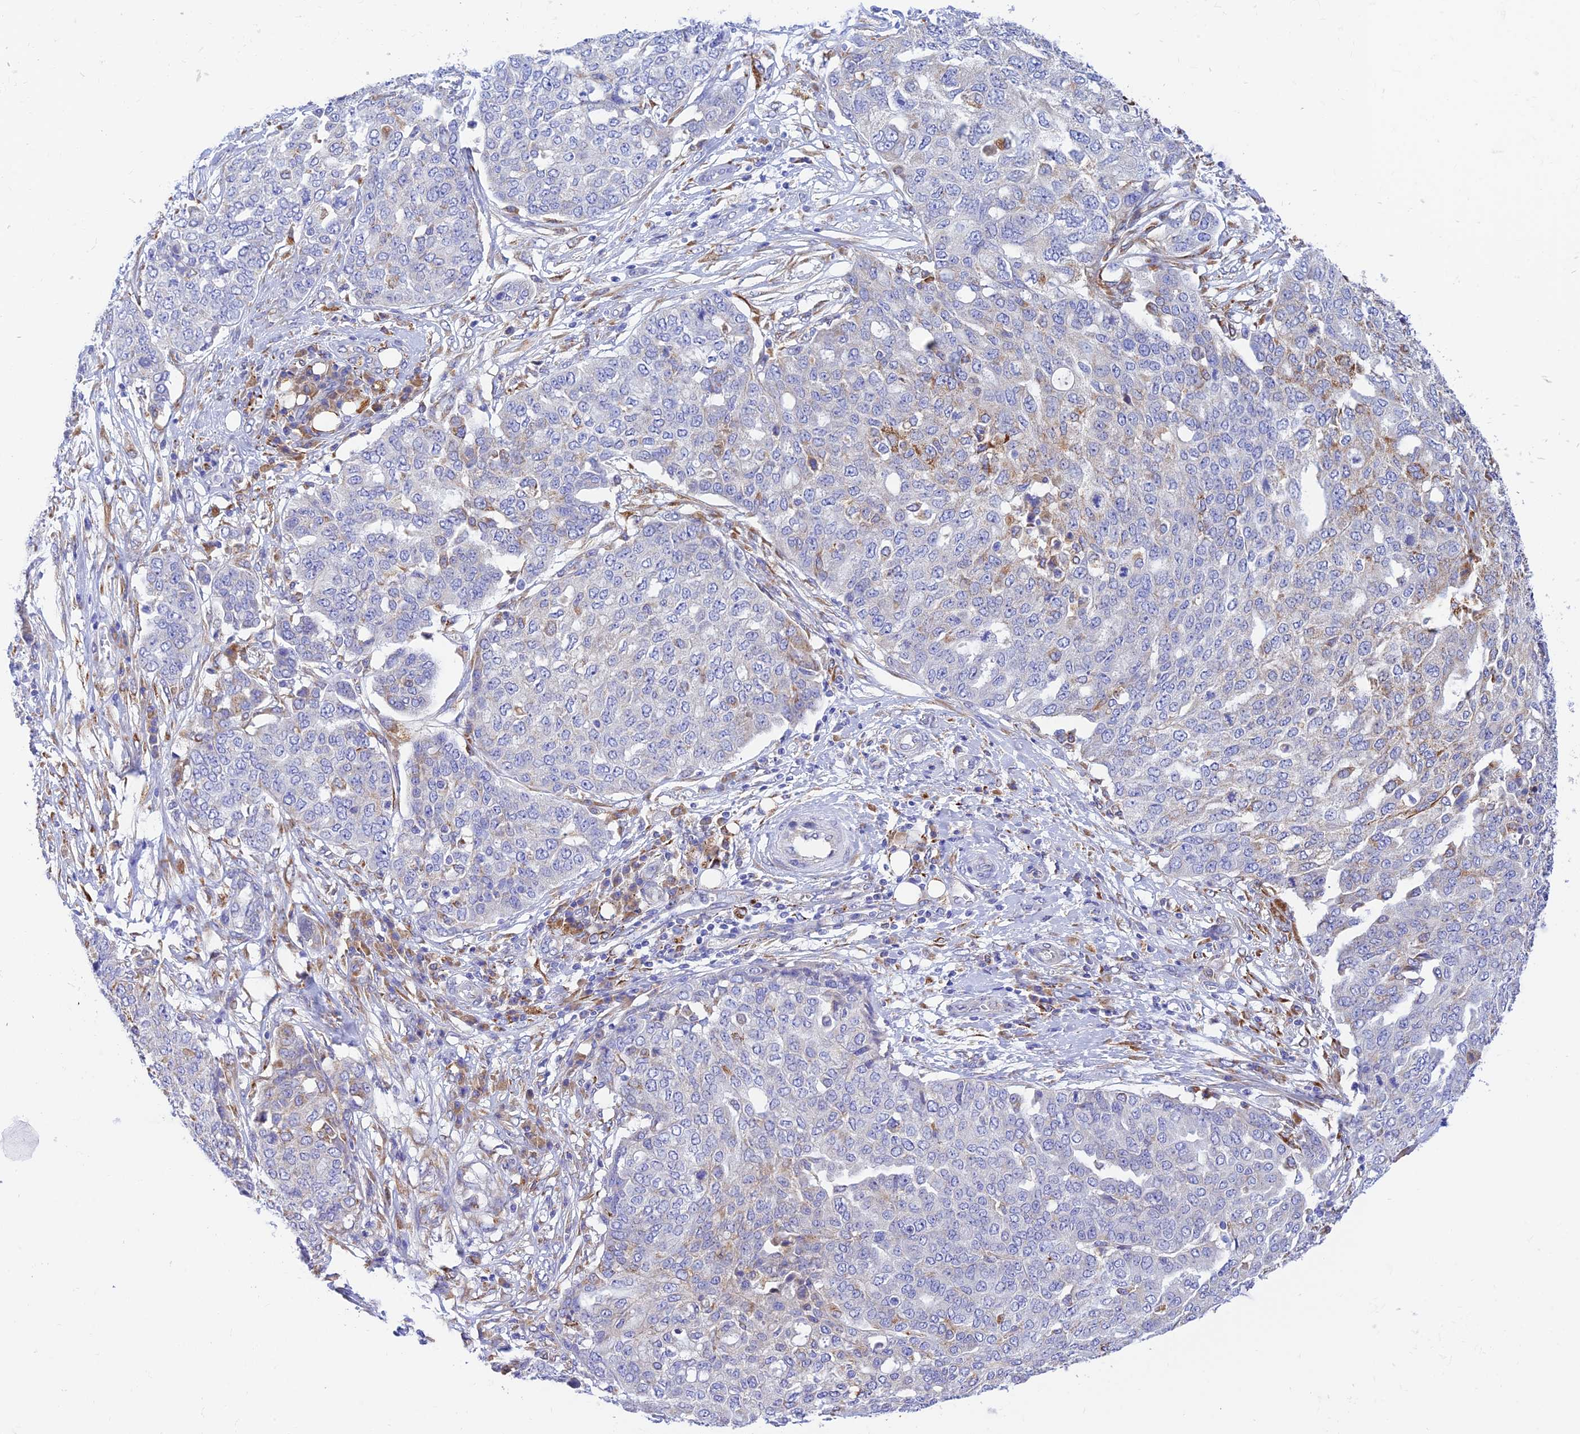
{"staining": {"intensity": "negative", "quantity": "none", "location": "none"}, "tissue": "ovarian cancer", "cell_type": "Tumor cells", "image_type": "cancer", "snomed": [{"axis": "morphology", "description": "Cystadenocarcinoma, serous, NOS"}, {"axis": "topography", "description": "Soft tissue"}, {"axis": "topography", "description": "Ovary"}], "caption": "Immunohistochemistry histopathology image of neoplastic tissue: ovarian serous cystadenocarcinoma stained with DAB (3,3'-diaminobenzidine) demonstrates no significant protein staining in tumor cells.", "gene": "VKORC1", "patient": {"sex": "female", "age": 57}}